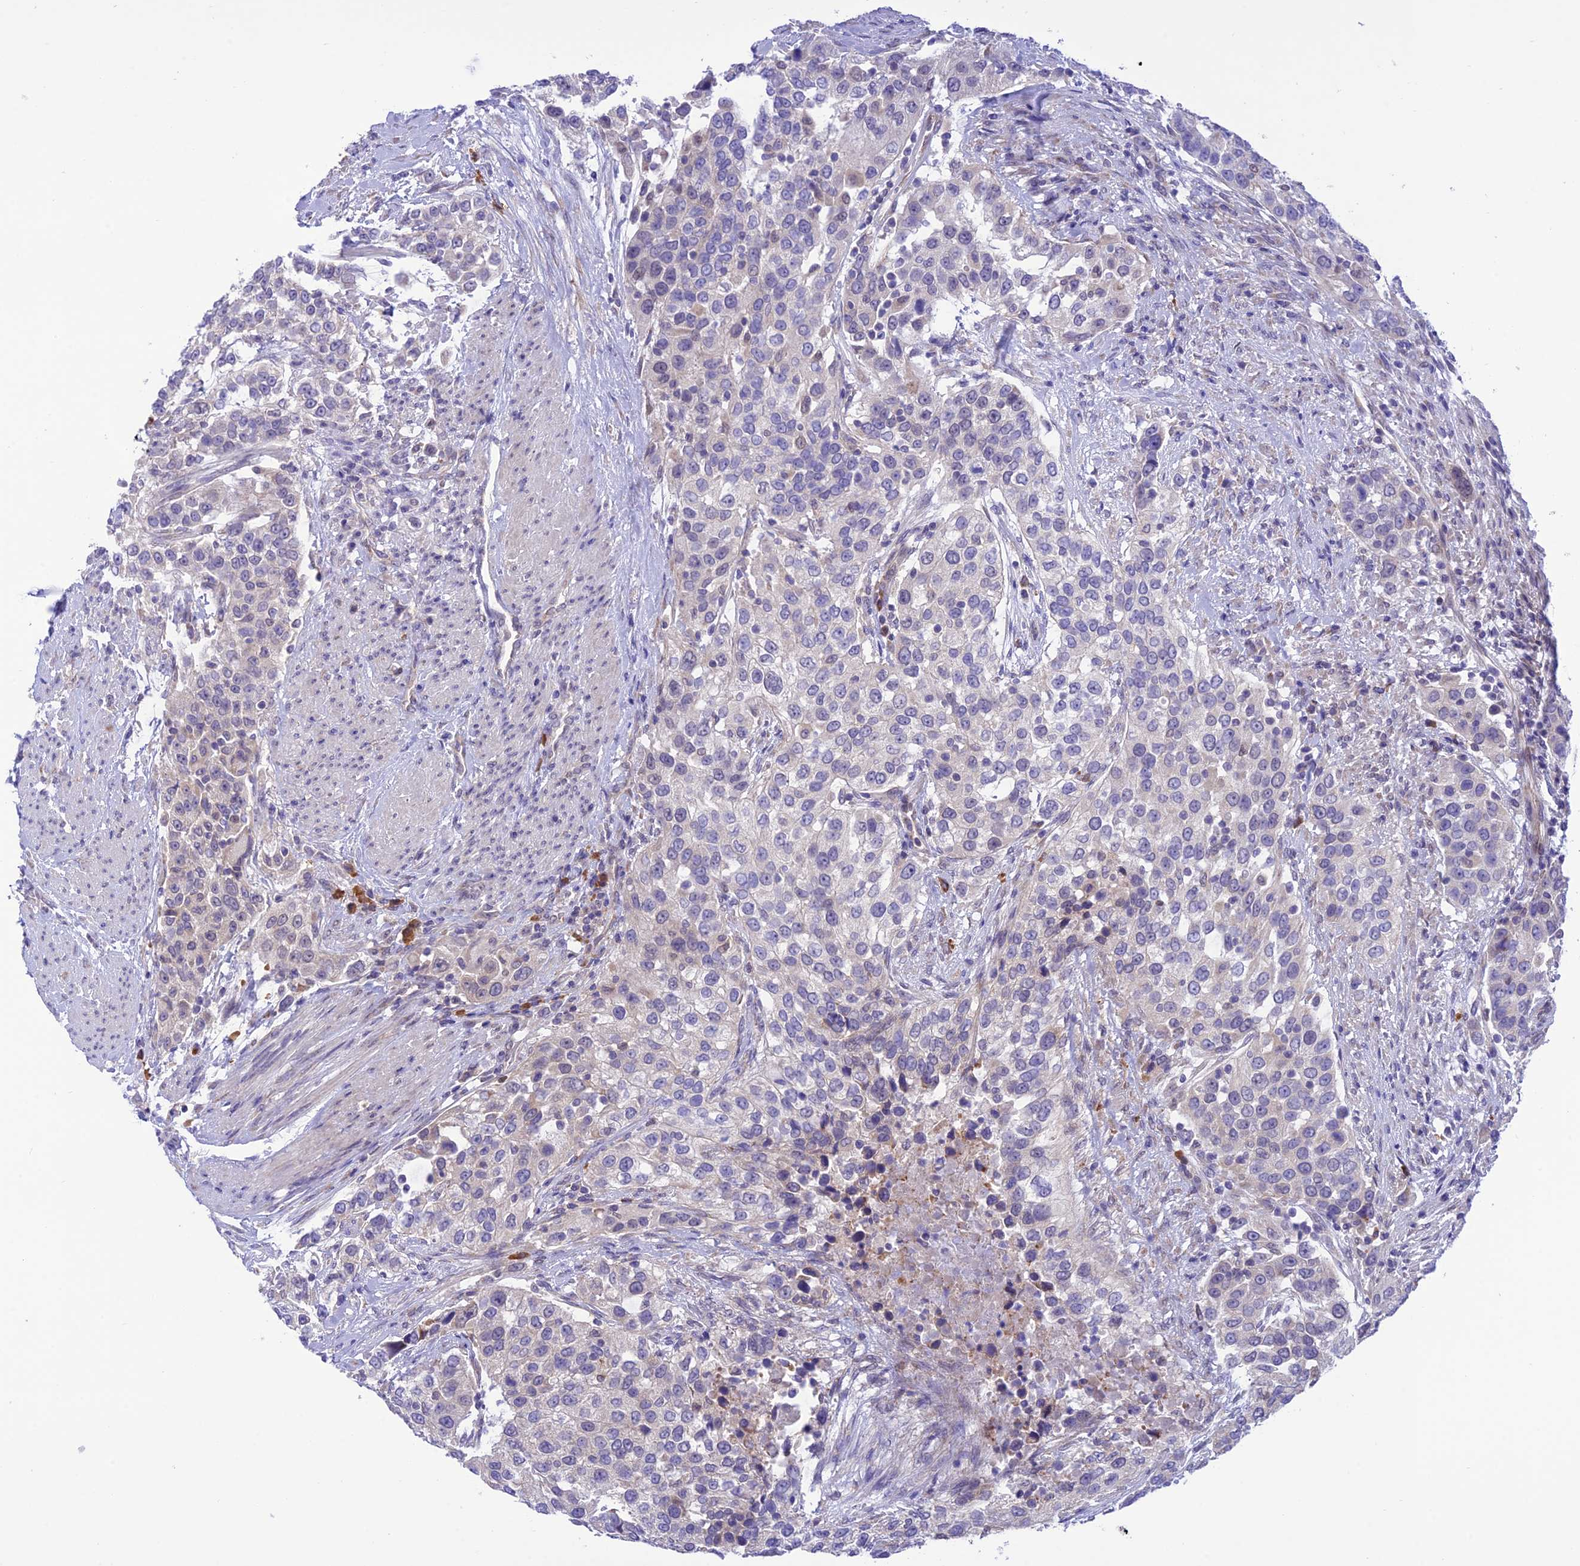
{"staining": {"intensity": "negative", "quantity": "none", "location": "none"}, "tissue": "urothelial cancer", "cell_type": "Tumor cells", "image_type": "cancer", "snomed": [{"axis": "morphology", "description": "Urothelial carcinoma, High grade"}, {"axis": "topography", "description": "Urinary bladder"}], "caption": "Tumor cells show no significant expression in high-grade urothelial carcinoma.", "gene": "RNF126", "patient": {"sex": "female", "age": 80}}